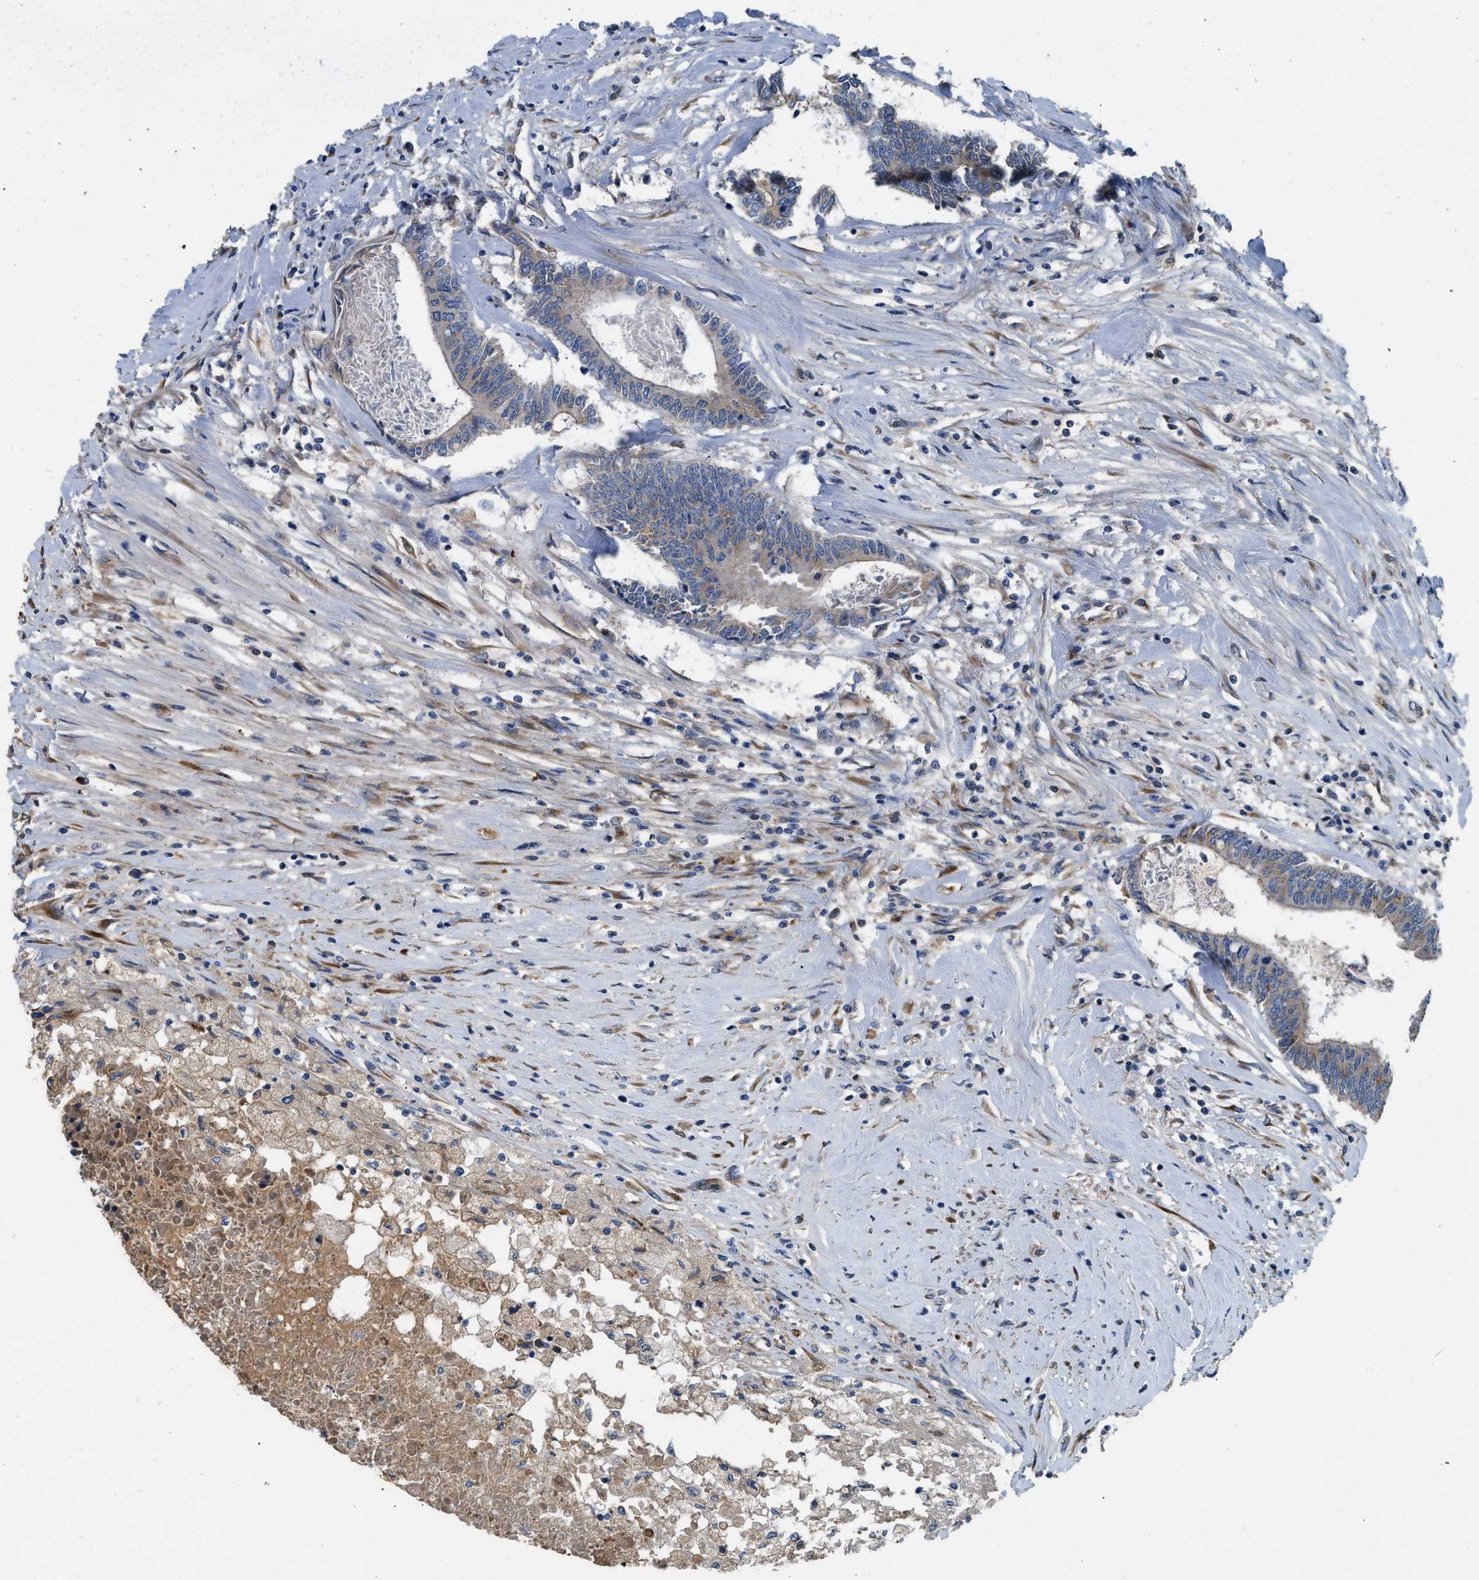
{"staining": {"intensity": "moderate", "quantity": ">75%", "location": "cytoplasmic/membranous"}, "tissue": "colorectal cancer", "cell_type": "Tumor cells", "image_type": "cancer", "snomed": [{"axis": "morphology", "description": "Adenocarcinoma, NOS"}, {"axis": "topography", "description": "Rectum"}], "caption": "A micrograph showing moderate cytoplasmic/membranous expression in approximately >75% of tumor cells in colorectal cancer, as visualized by brown immunohistochemical staining.", "gene": "GGCX", "patient": {"sex": "male", "age": 63}}